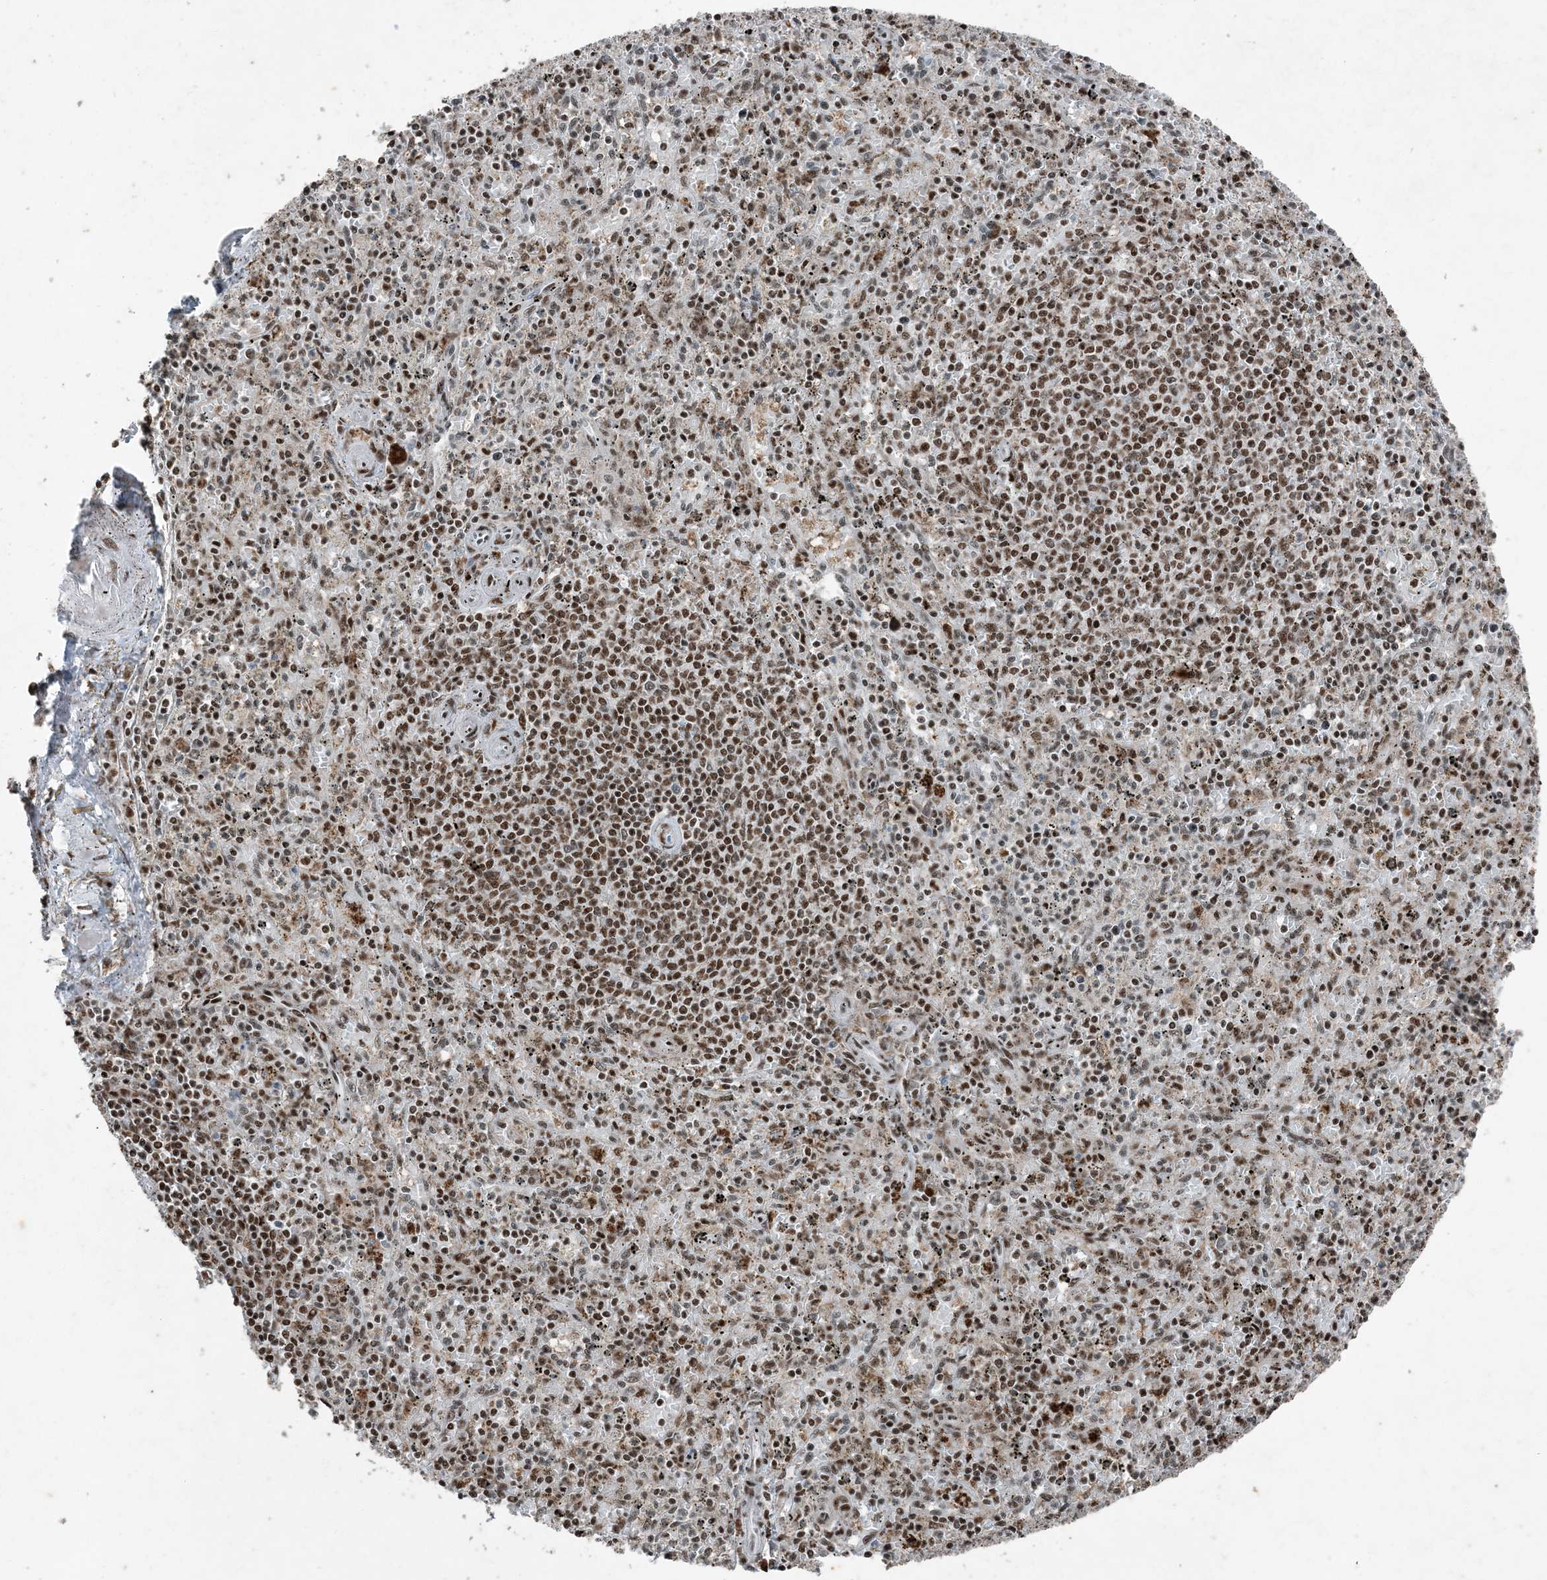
{"staining": {"intensity": "moderate", "quantity": ">75%", "location": "nuclear"}, "tissue": "spleen", "cell_type": "Cells in red pulp", "image_type": "normal", "snomed": [{"axis": "morphology", "description": "Normal tissue, NOS"}, {"axis": "topography", "description": "Spleen"}], "caption": "Approximately >75% of cells in red pulp in unremarkable human spleen display moderate nuclear protein positivity as visualized by brown immunohistochemical staining.", "gene": "TADA2B", "patient": {"sex": "male", "age": 72}}